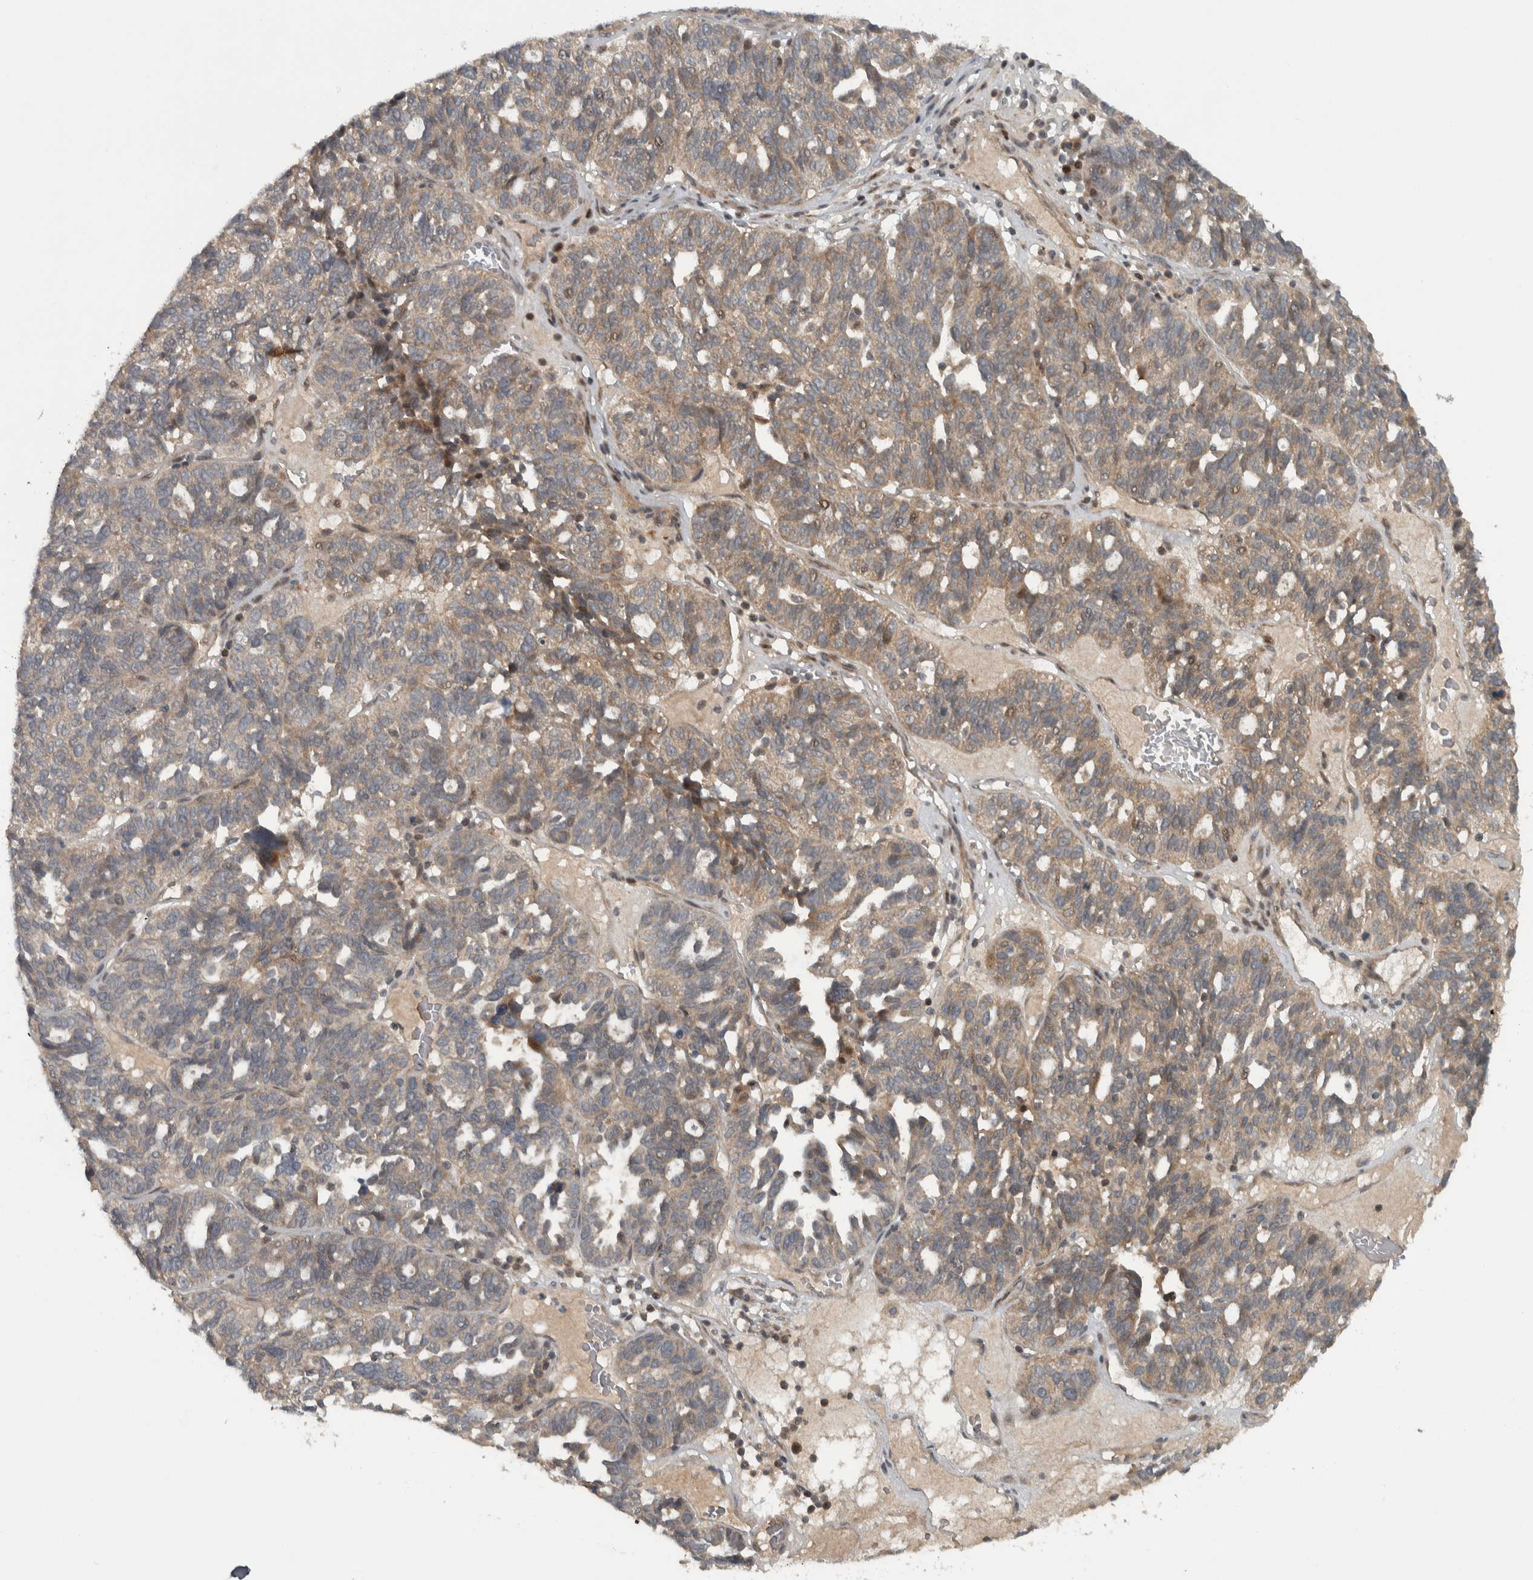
{"staining": {"intensity": "moderate", "quantity": "<25%", "location": "cytoplasmic/membranous"}, "tissue": "ovarian cancer", "cell_type": "Tumor cells", "image_type": "cancer", "snomed": [{"axis": "morphology", "description": "Cystadenocarcinoma, serous, NOS"}, {"axis": "topography", "description": "Ovary"}], "caption": "DAB immunohistochemical staining of ovarian cancer exhibits moderate cytoplasmic/membranous protein positivity in about <25% of tumor cells. (DAB = brown stain, brightfield microscopy at high magnification).", "gene": "KIFAP3", "patient": {"sex": "female", "age": 59}}